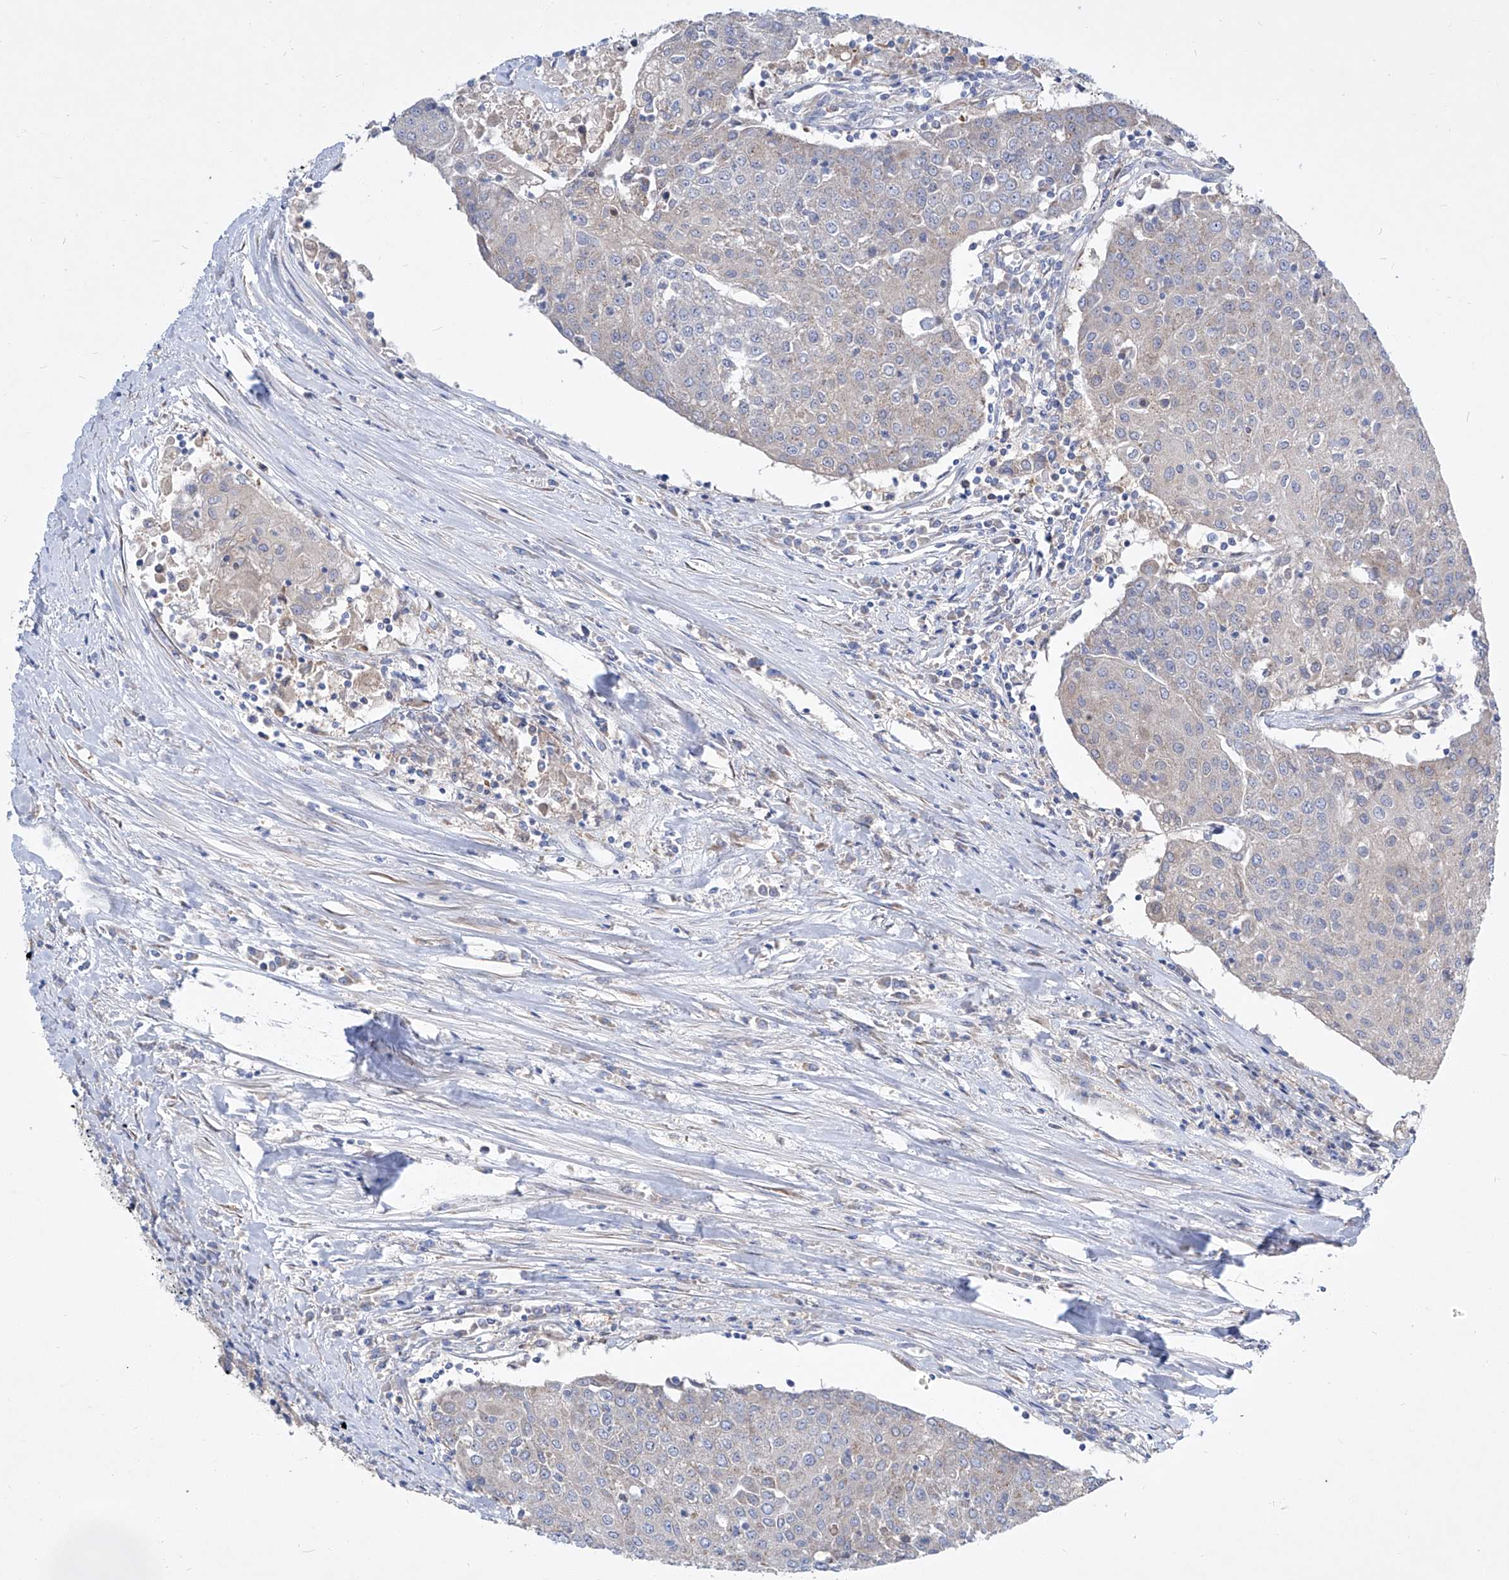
{"staining": {"intensity": "negative", "quantity": "none", "location": "none"}, "tissue": "urothelial cancer", "cell_type": "Tumor cells", "image_type": "cancer", "snomed": [{"axis": "morphology", "description": "Urothelial carcinoma, High grade"}, {"axis": "topography", "description": "Urinary bladder"}], "caption": "Immunohistochemical staining of urothelial cancer displays no significant expression in tumor cells. Nuclei are stained in blue.", "gene": "UFL1", "patient": {"sex": "female", "age": 85}}